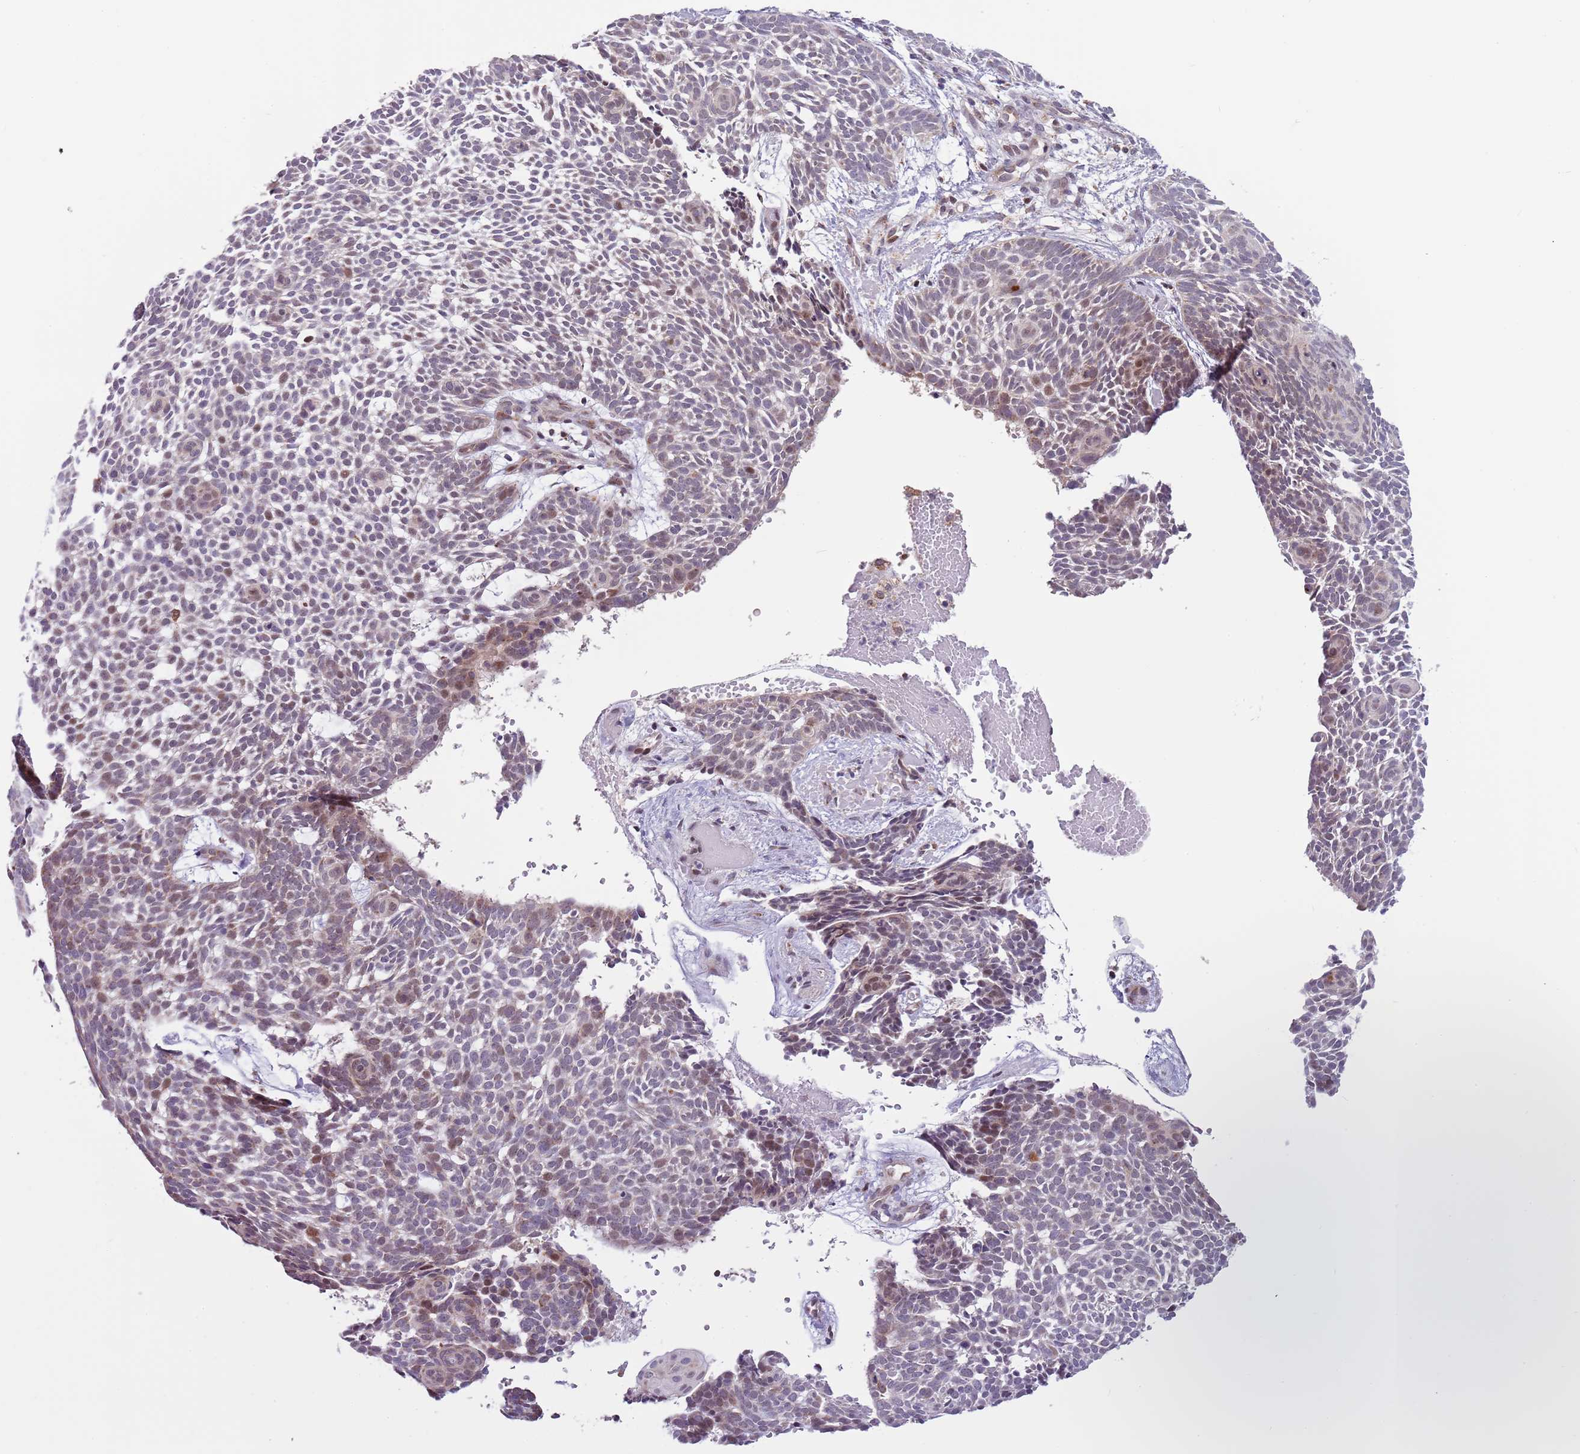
{"staining": {"intensity": "moderate", "quantity": "<25%", "location": "nuclear"}, "tissue": "skin cancer", "cell_type": "Tumor cells", "image_type": "cancer", "snomed": [{"axis": "morphology", "description": "Basal cell carcinoma"}, {"axis": "topography", "description": "Skin"}], "caption": "Immunohistochemistry (IHC) (DAB) staining of skin cancer (basal cell carcinoma) demonstrates moderate nuclear protein positivity in about <25% of tumor cells.", "gene": "MLLT11", "patient": {"sex": "male", "age": 61}}